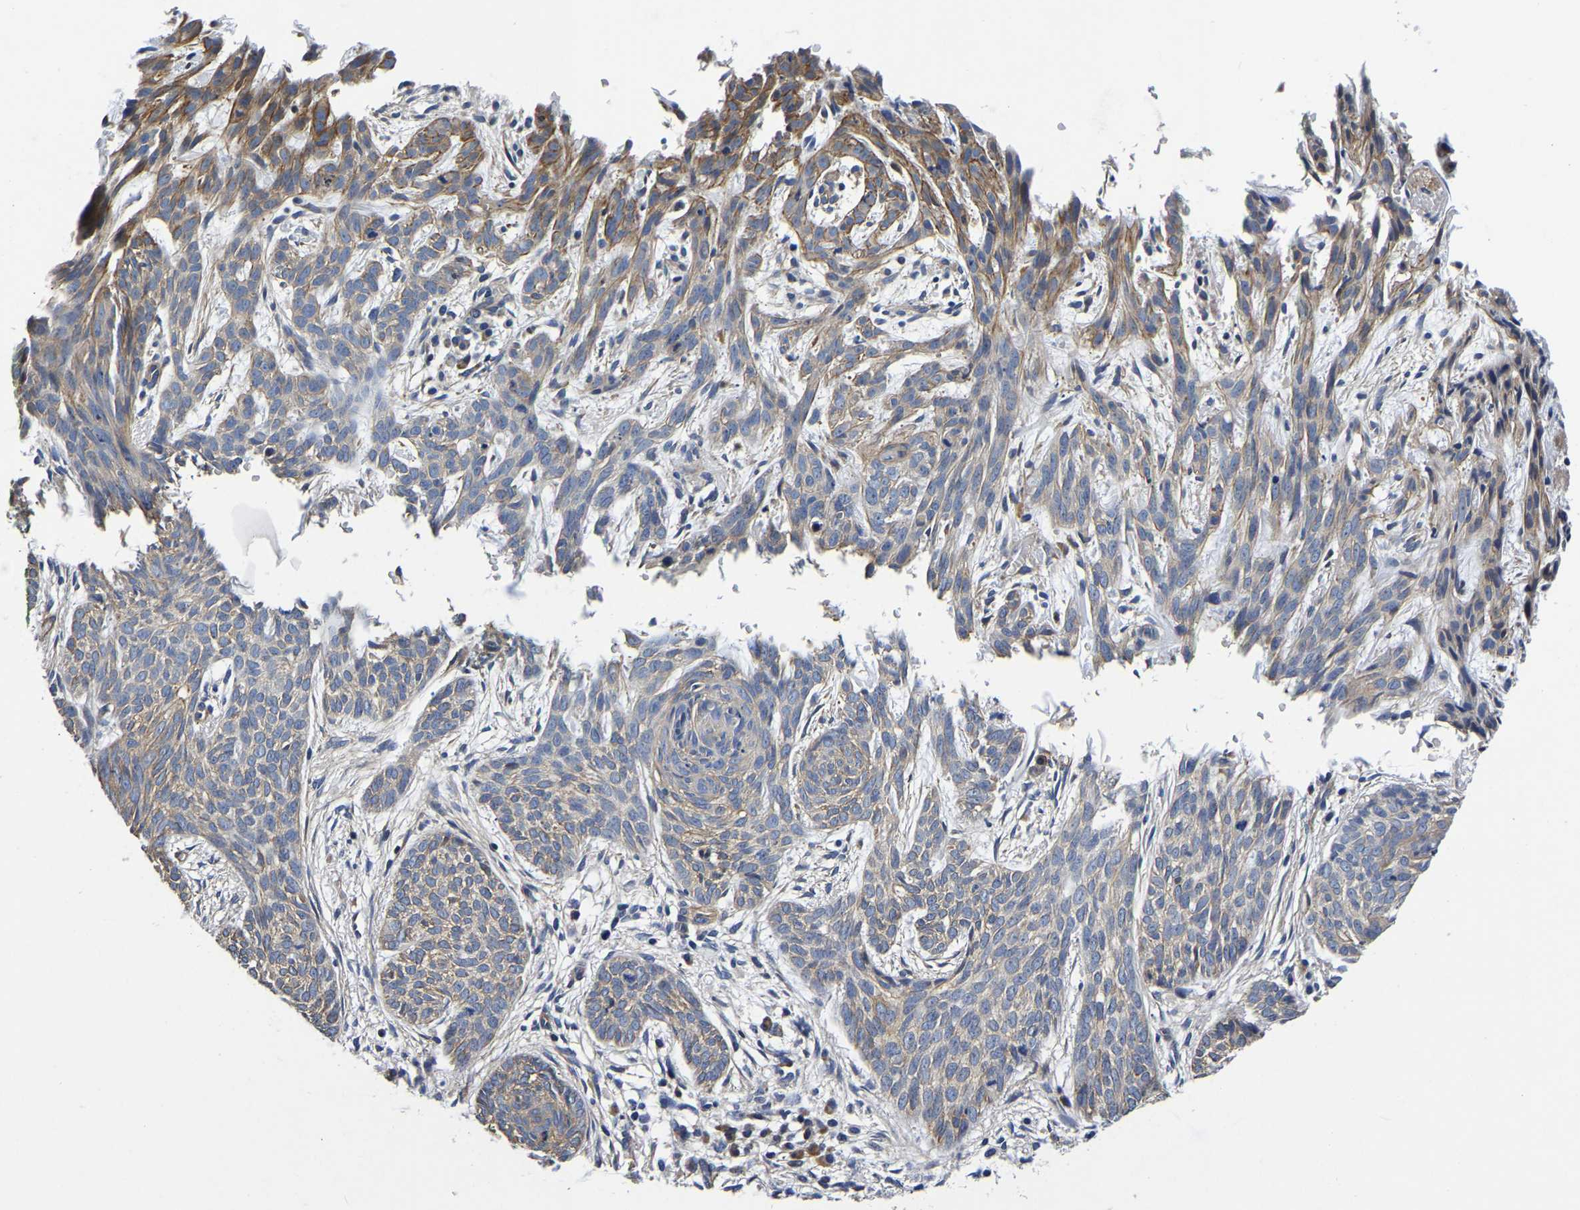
{"staining": {"intensity": "weak", "quantity": ">75%", "location": "cytoplasmic/membranous"}, "tissue": "skin cancer", "cell_type": "Tumor cells", "image_type": "cancer", "snomed": [{"axis": "morphology", "description": "Basal cell carcinoma"}, {"axis": "topography", "description": "Skin"}], "caption": "Brown immunohistochemical staining in human skin basal cell carcinoma shows weak cytoplasmic/membranous expression in approximately >75% of tumor cells.", "gene": "KCTD17", "patient": {"sex": "female", "age": 59}}